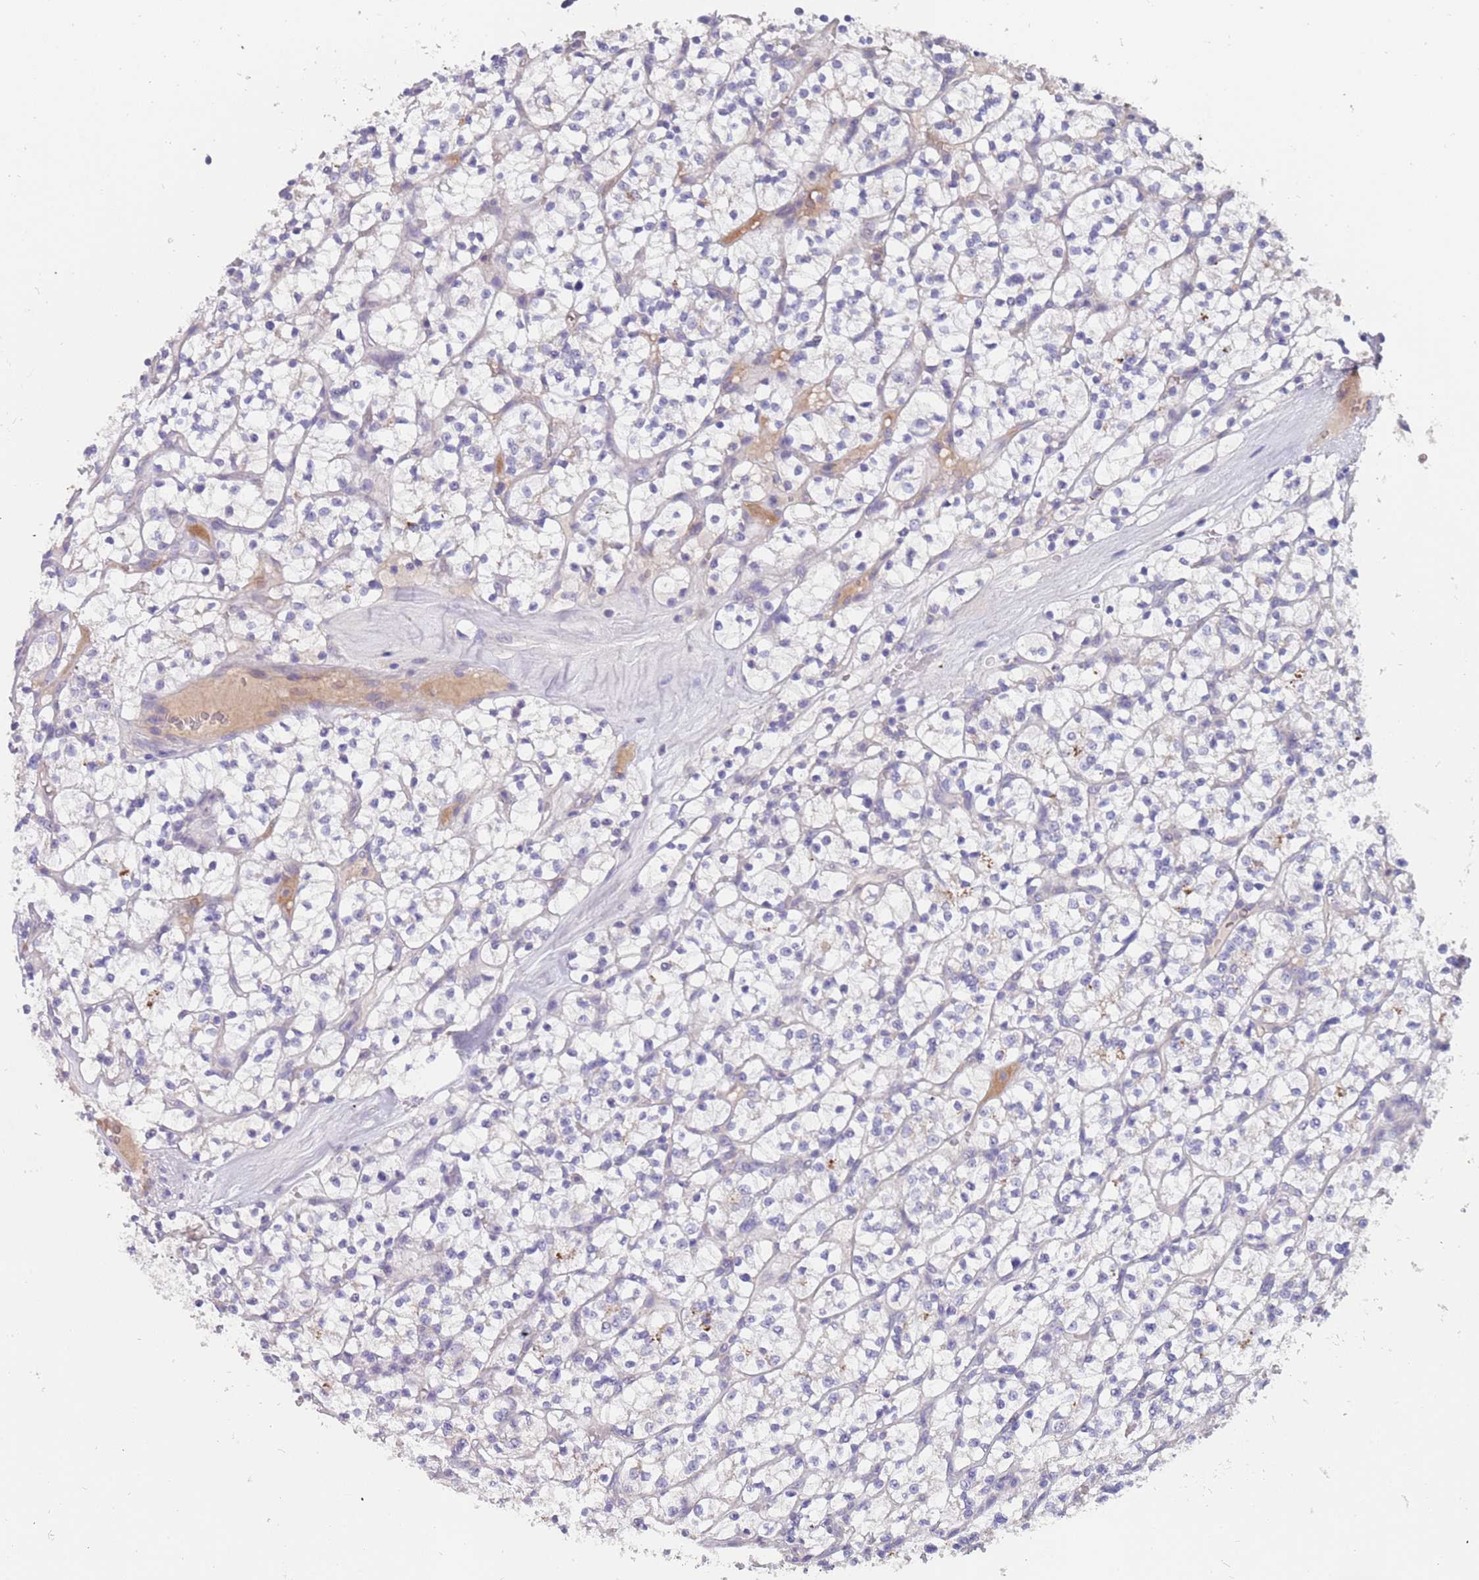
{"staining": {"intensity": "negative", "quantity": "none", "location": "none"}, "tissue": "renal cancer", "cell_type": "Tumor cells", "image_type": "cancer", "snomed": [{"axis": "morphology", "description": "Adenocarcinoma, NOS"}, {"axis": "topography", "description": "Kidney"}], "caption": "Tumor cells are negative for protein expression in human renal cancer.", "gene": "ZNF746", "patient": {"sex": "female", "age": 64}}